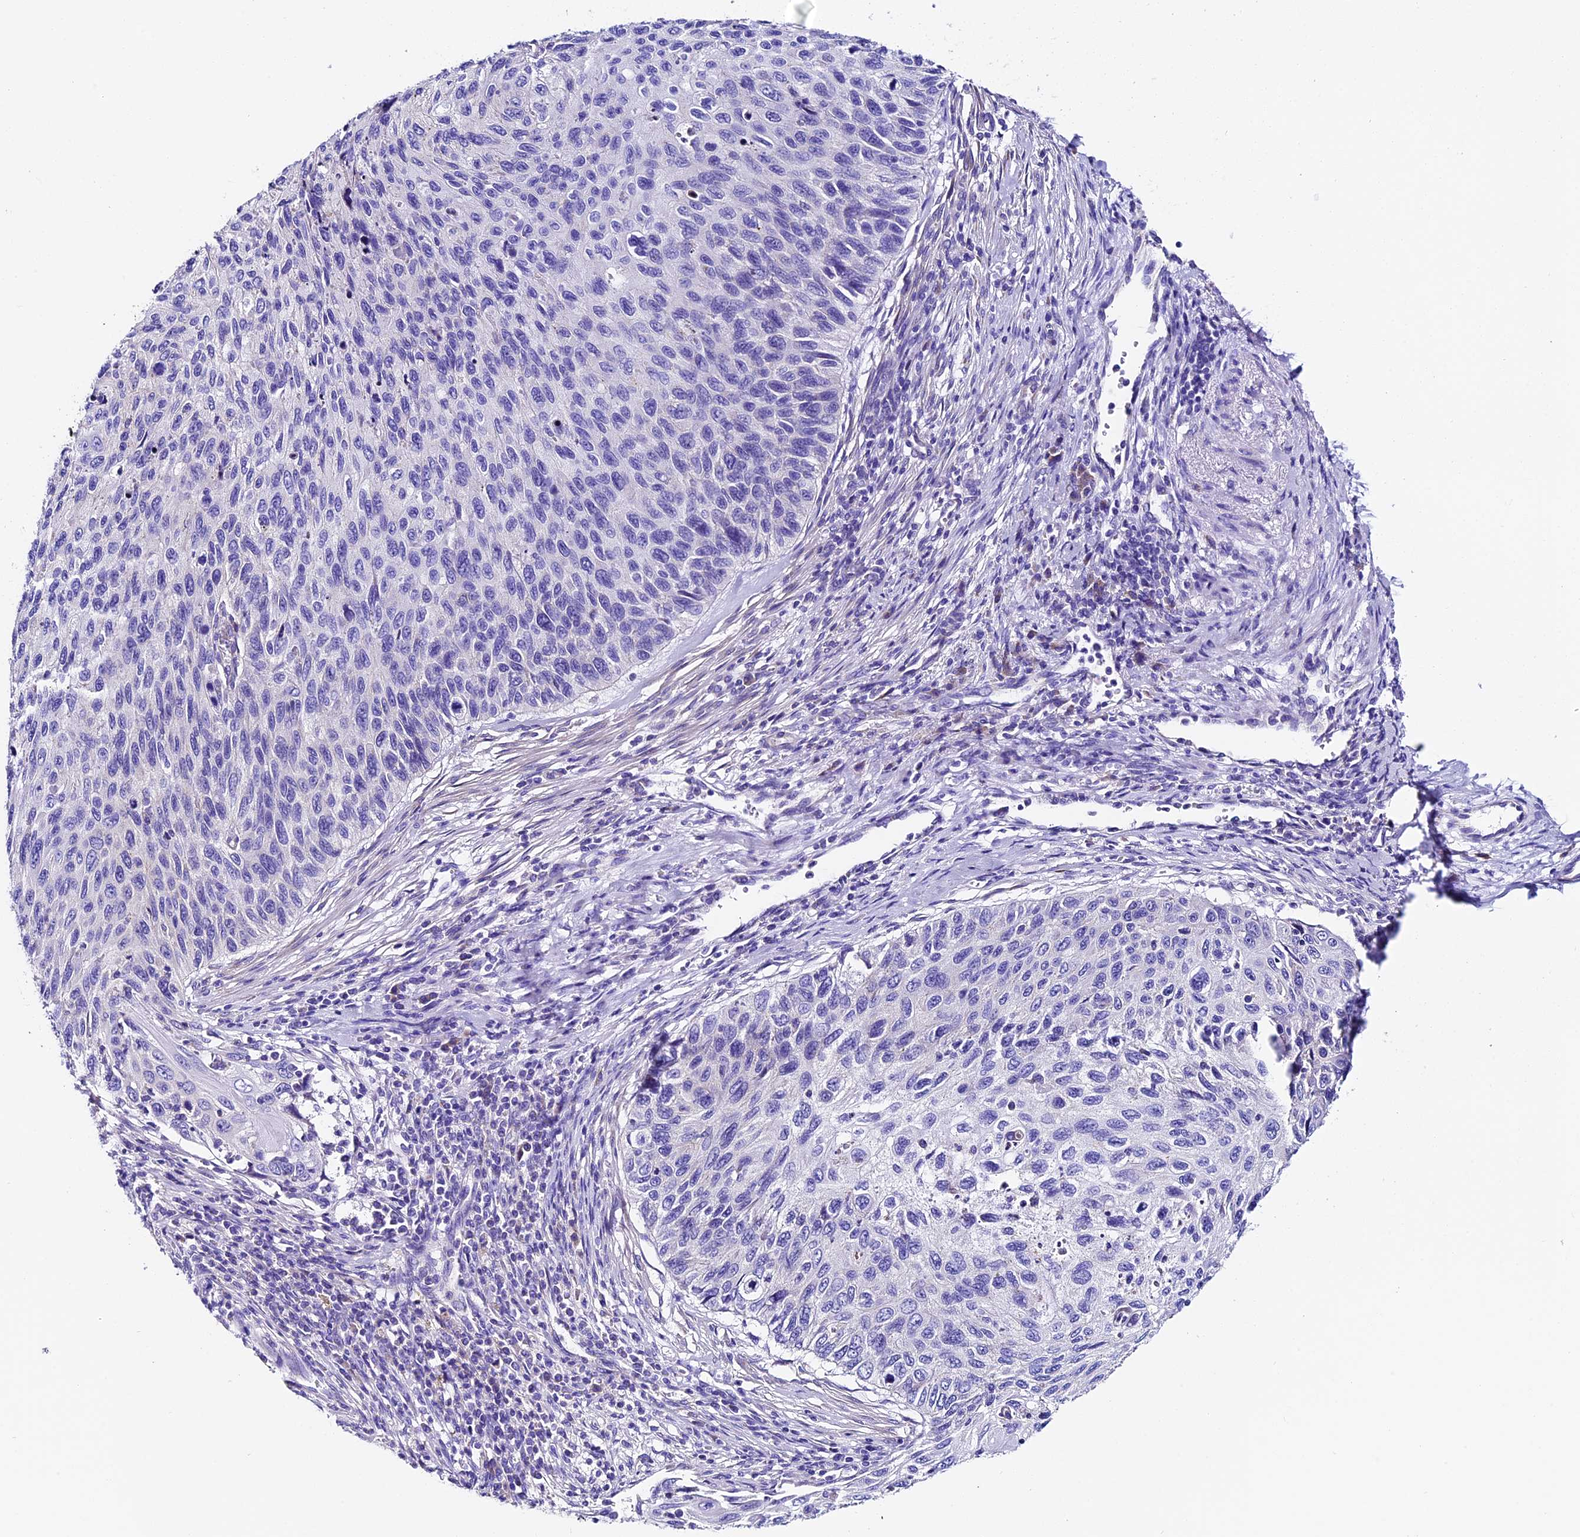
{"staining": {"intensity": "negative", "quantity": "none", "location": "none"}, "tissue": "cervical cancer", "cell_type": "Tumor cells", "image_type": "cancer", "snomed": [{"axis": "morphology", "description": "Squamous cell carcinoma, NOS"}, {"axis": "topography", "description": "Cervix"}], "caption": "Immunohistochemical staining of cervical cancer (squamous cell carcinoma) displays no significant staining in tumor cells. (DAB (3,3'-diaminobenzidine) immunohistochemistry with hematoxylin counter stain).", "gene": "COMTD1", "patient": {"sex": "female", "age": 70}}